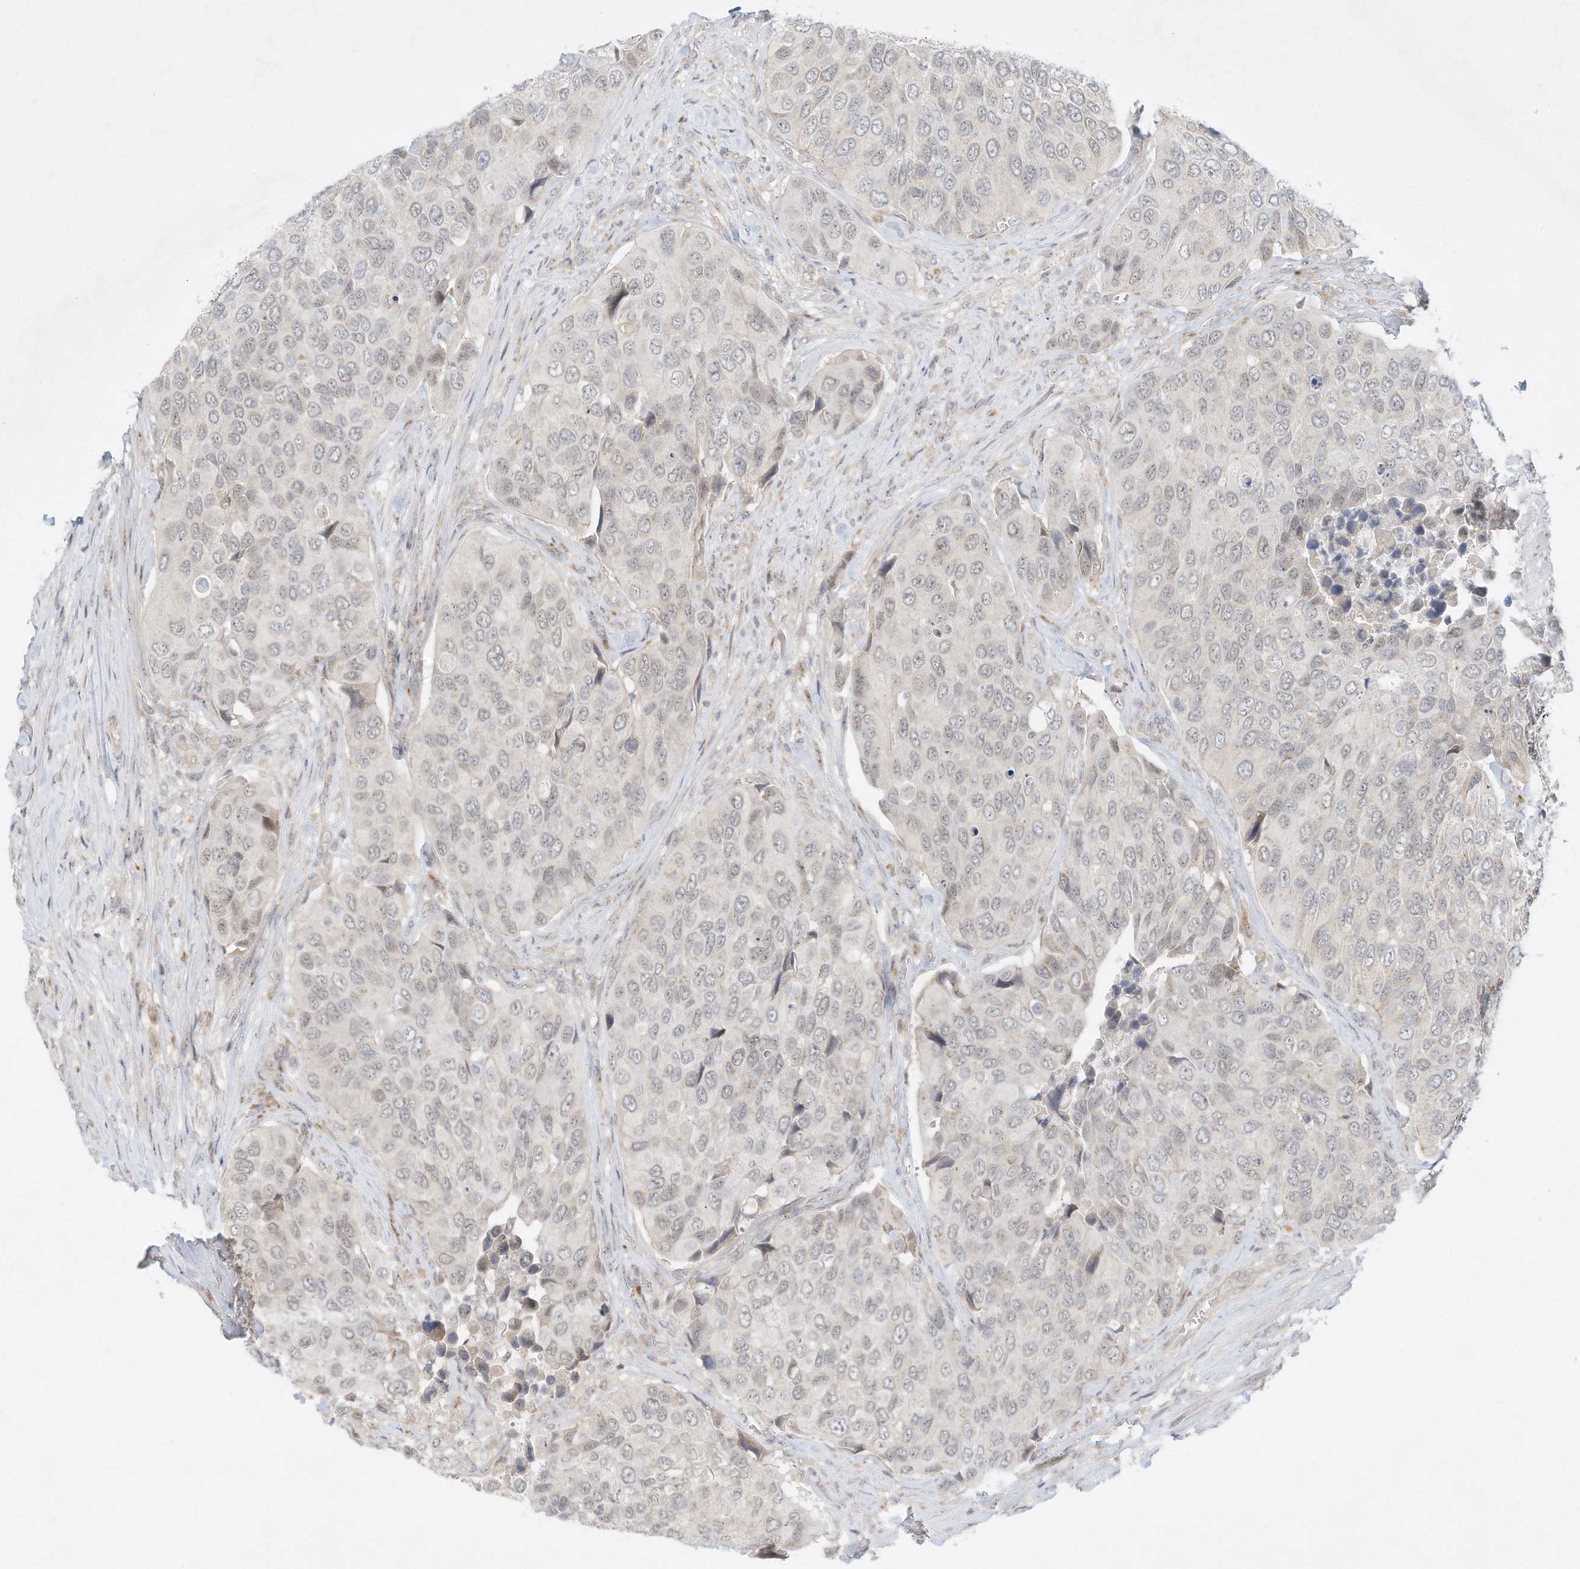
{"staining": {"intensity": "weak", "quantity": "25%-75%", "location": "nuclear"}, "tissue": "urothelial cancer", "cell_type": "Tumor cells", "image_type": "cancer", "snomed": [{"axis": "morphology", "description": "Urothelial carcinoma, High grade"}, {"axis": "topography", "description": "Urinary bladder"}], "caption": "A low amount of weak nuclear positivity is seen in about 25%-75% of tumor cells in high-grade urothelial carcinoma tissue.", "gene": "PAK6", "patient": {"sex": "male", "age": 74}}